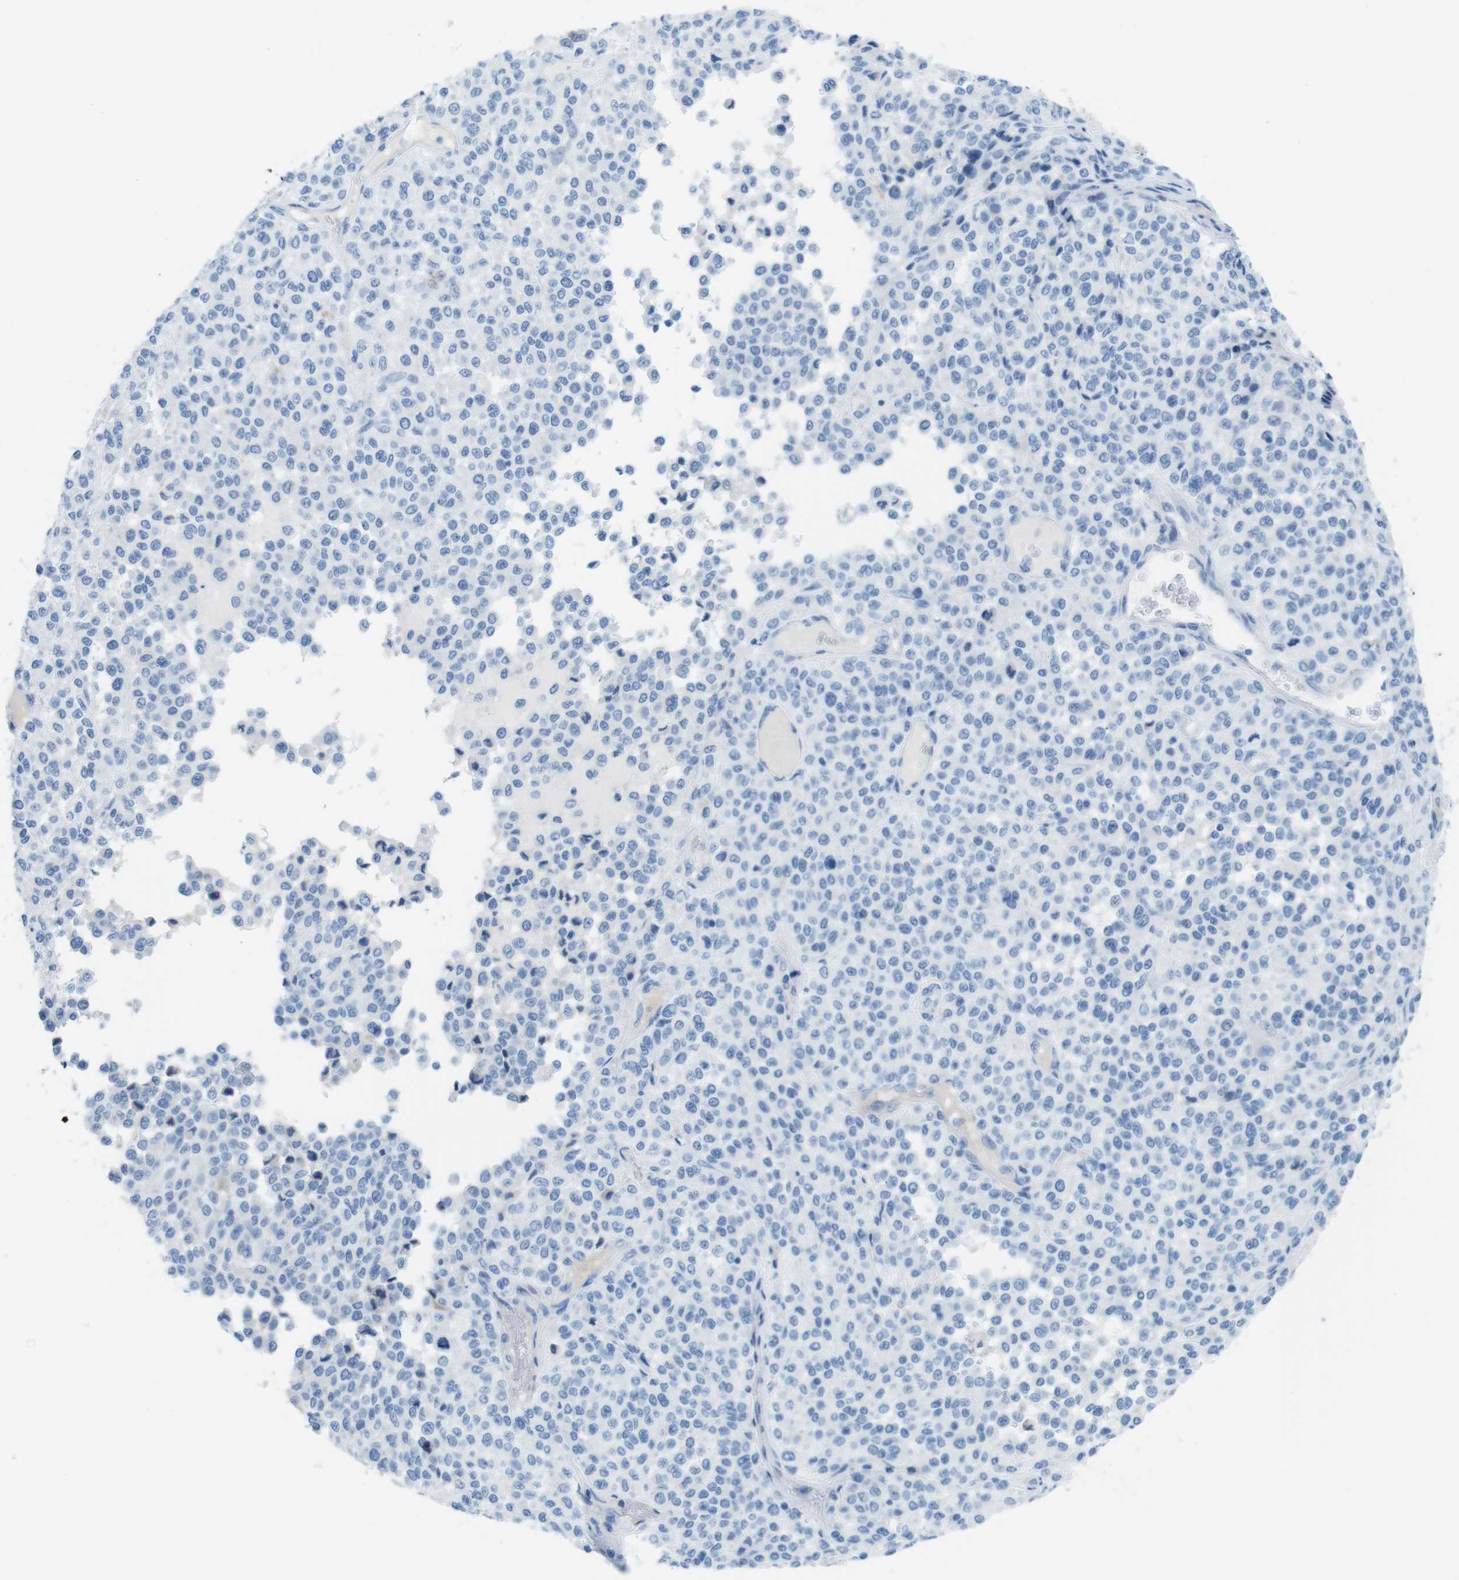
{"staining": {"intensity": "negative", "quantity": "none", "location": "none"}, "tissue": "melanoma", "cell_type": "Tumor cells", "image_type": "cancer", "snomed": [{"axis": "morphology", "description": "Malignant melanoma, Metastatic site"}, {"axis": "topography", "description": "Pancreas"}], "caption": "Melanoma stained for a protein using immunohistochemistry (IHC) reveals no positivity tumor cells.", "gene": "GAP43", "patient": {"sex": "female", "age": 30}}